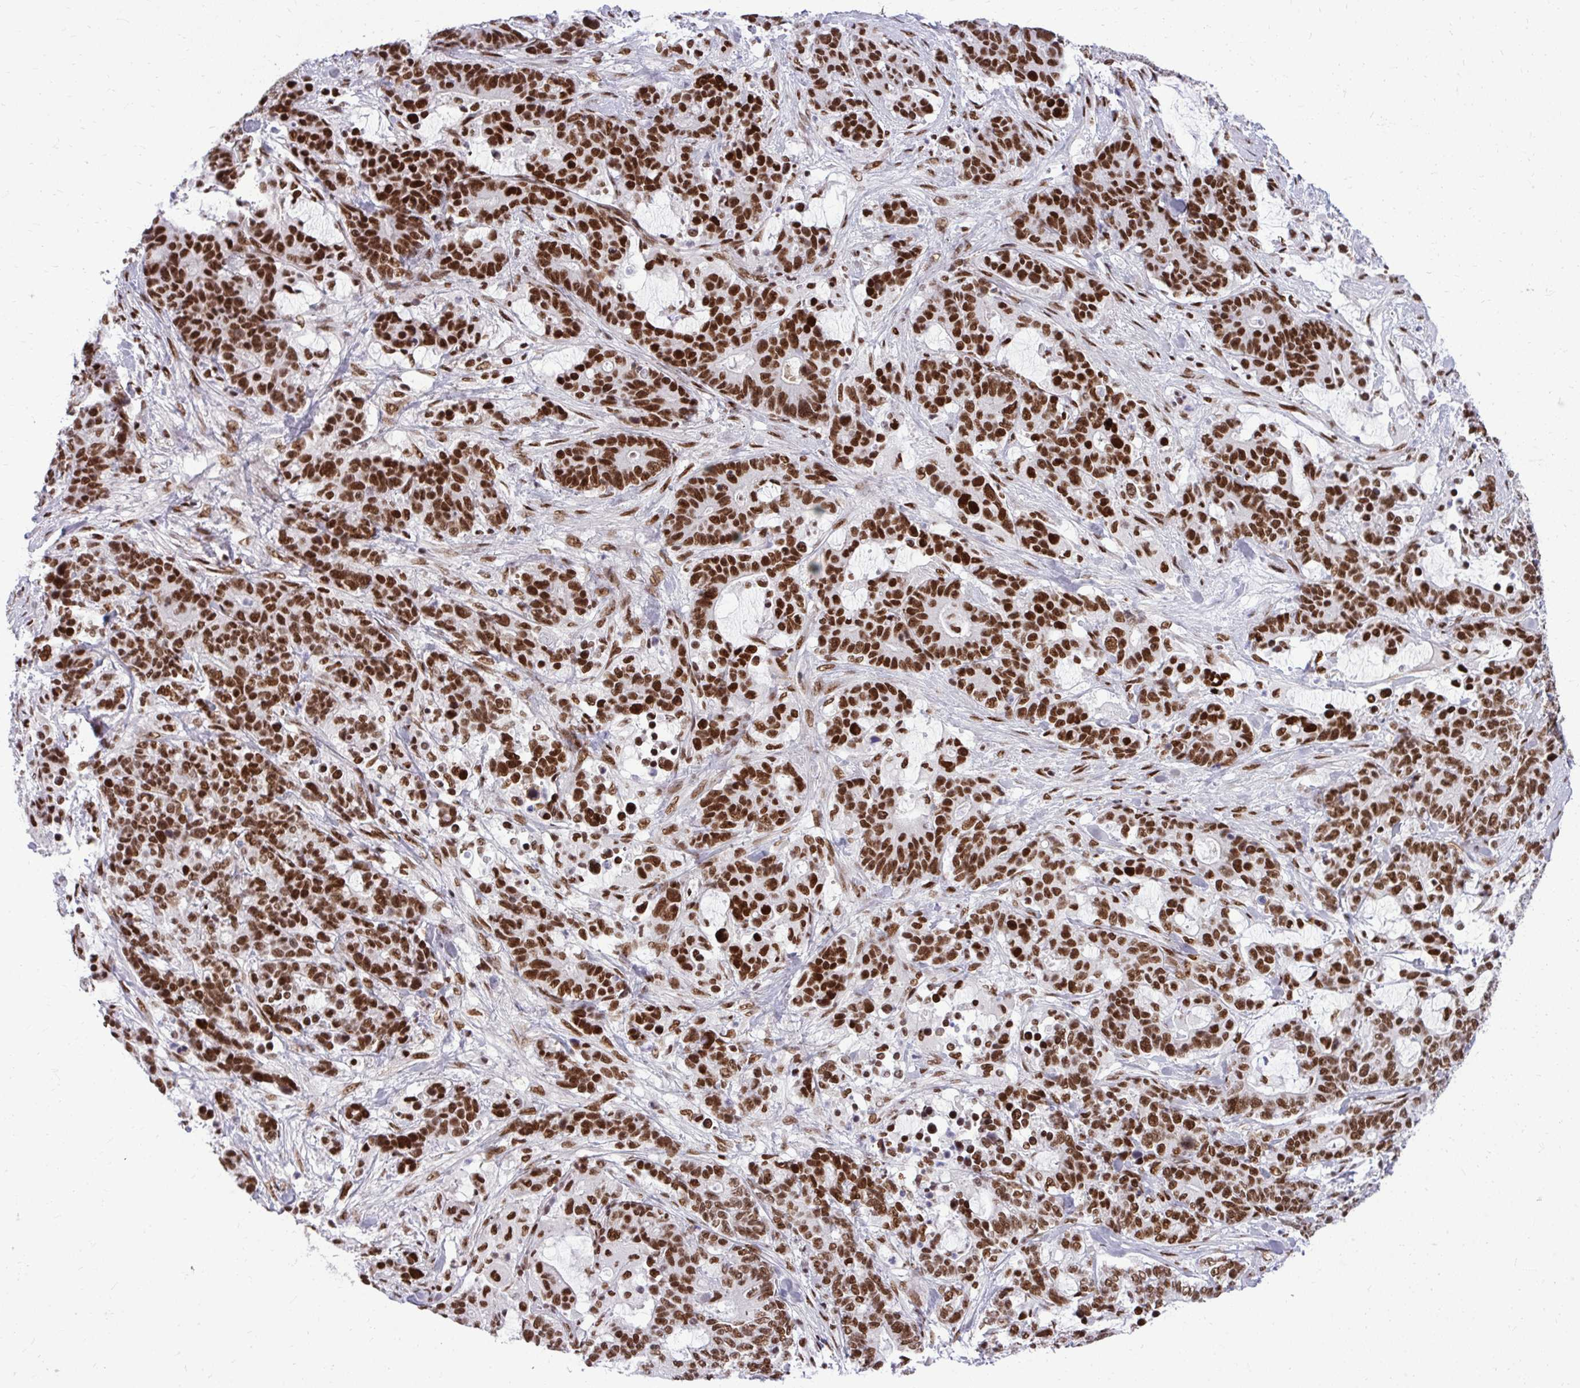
{"staining": {"intensity": "strong", "quantity": ">75%", "location": "nuclear"}, "tissue": "stomach cancer", "cell_type": "Tumor cells", "image_type": "cancer", "snomed": [{"axis": "morphology", "description": "Normal tissue, NOS"}, {"axis": "morphology", "description": "Adenocarcinoma, NOS"}, {"axis": "topography", "description": "Stomach"}], "caption": "A brown stain highlights strong nuclear staining of a protein in human stomach cancer tumor cells.", "gene": "CDYL", "patient": {"sex": "female", "age": 64}}